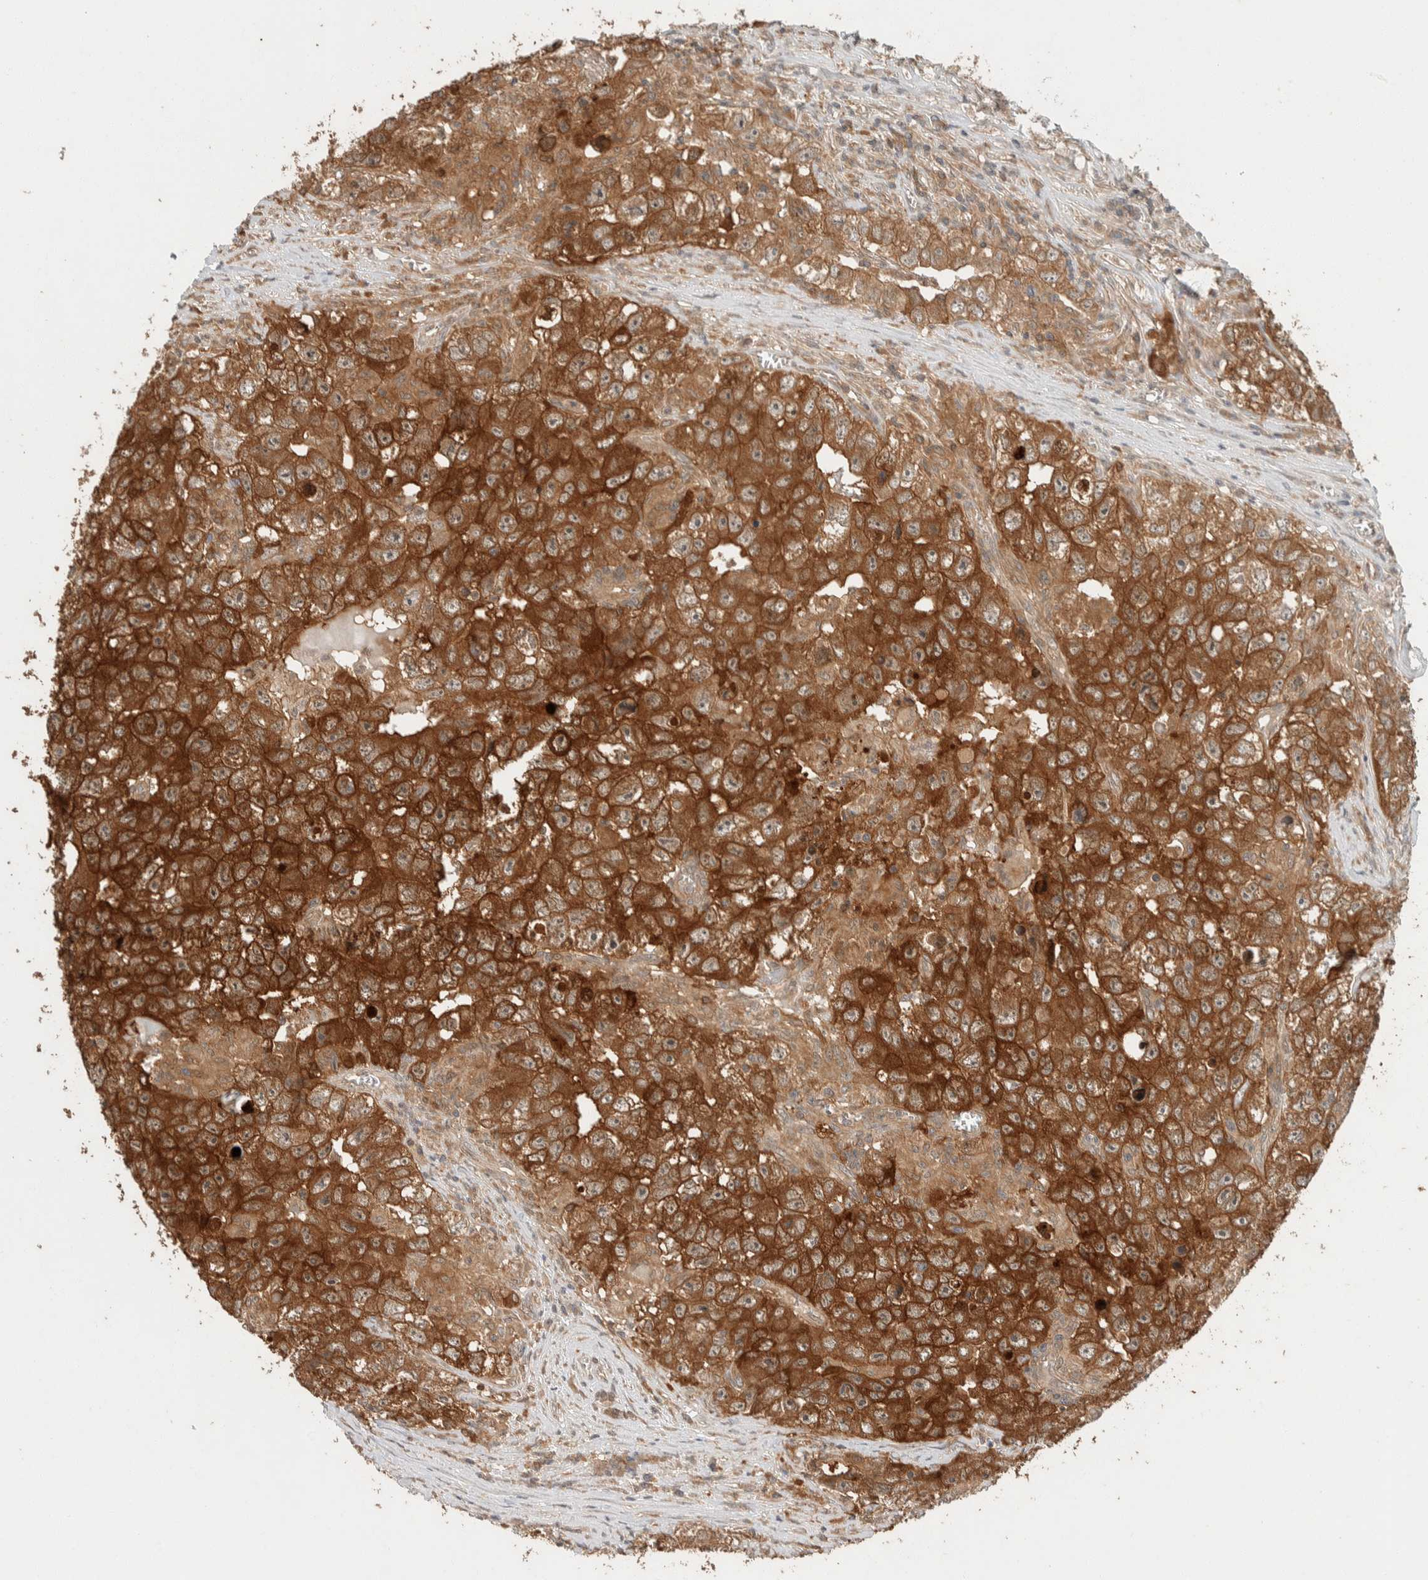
{"staining": {"intensity": "strong", "quantity": ">75%", "location": "cytoplasmic/membranous"}, "tissue": "testis cancer", "cell_type": "Tumor cells", "image_type": "cancer", "snomed": [{"axis": "morphology", "description": "Seminoma, NOS"}, {"axis": "morphology", "description": "Carcinoma, Embryonal, NOS"}, {"axis": "topography", "description": "Testis"}], "caption": "Seminoma (testis) was stained to show a protein in brown. There is high levels of strong cytoplasmic/membranous positivity in about >75% of tumor cells.", "gene": "ZNF567", "patient": {"sex": "male", "age": 43}}